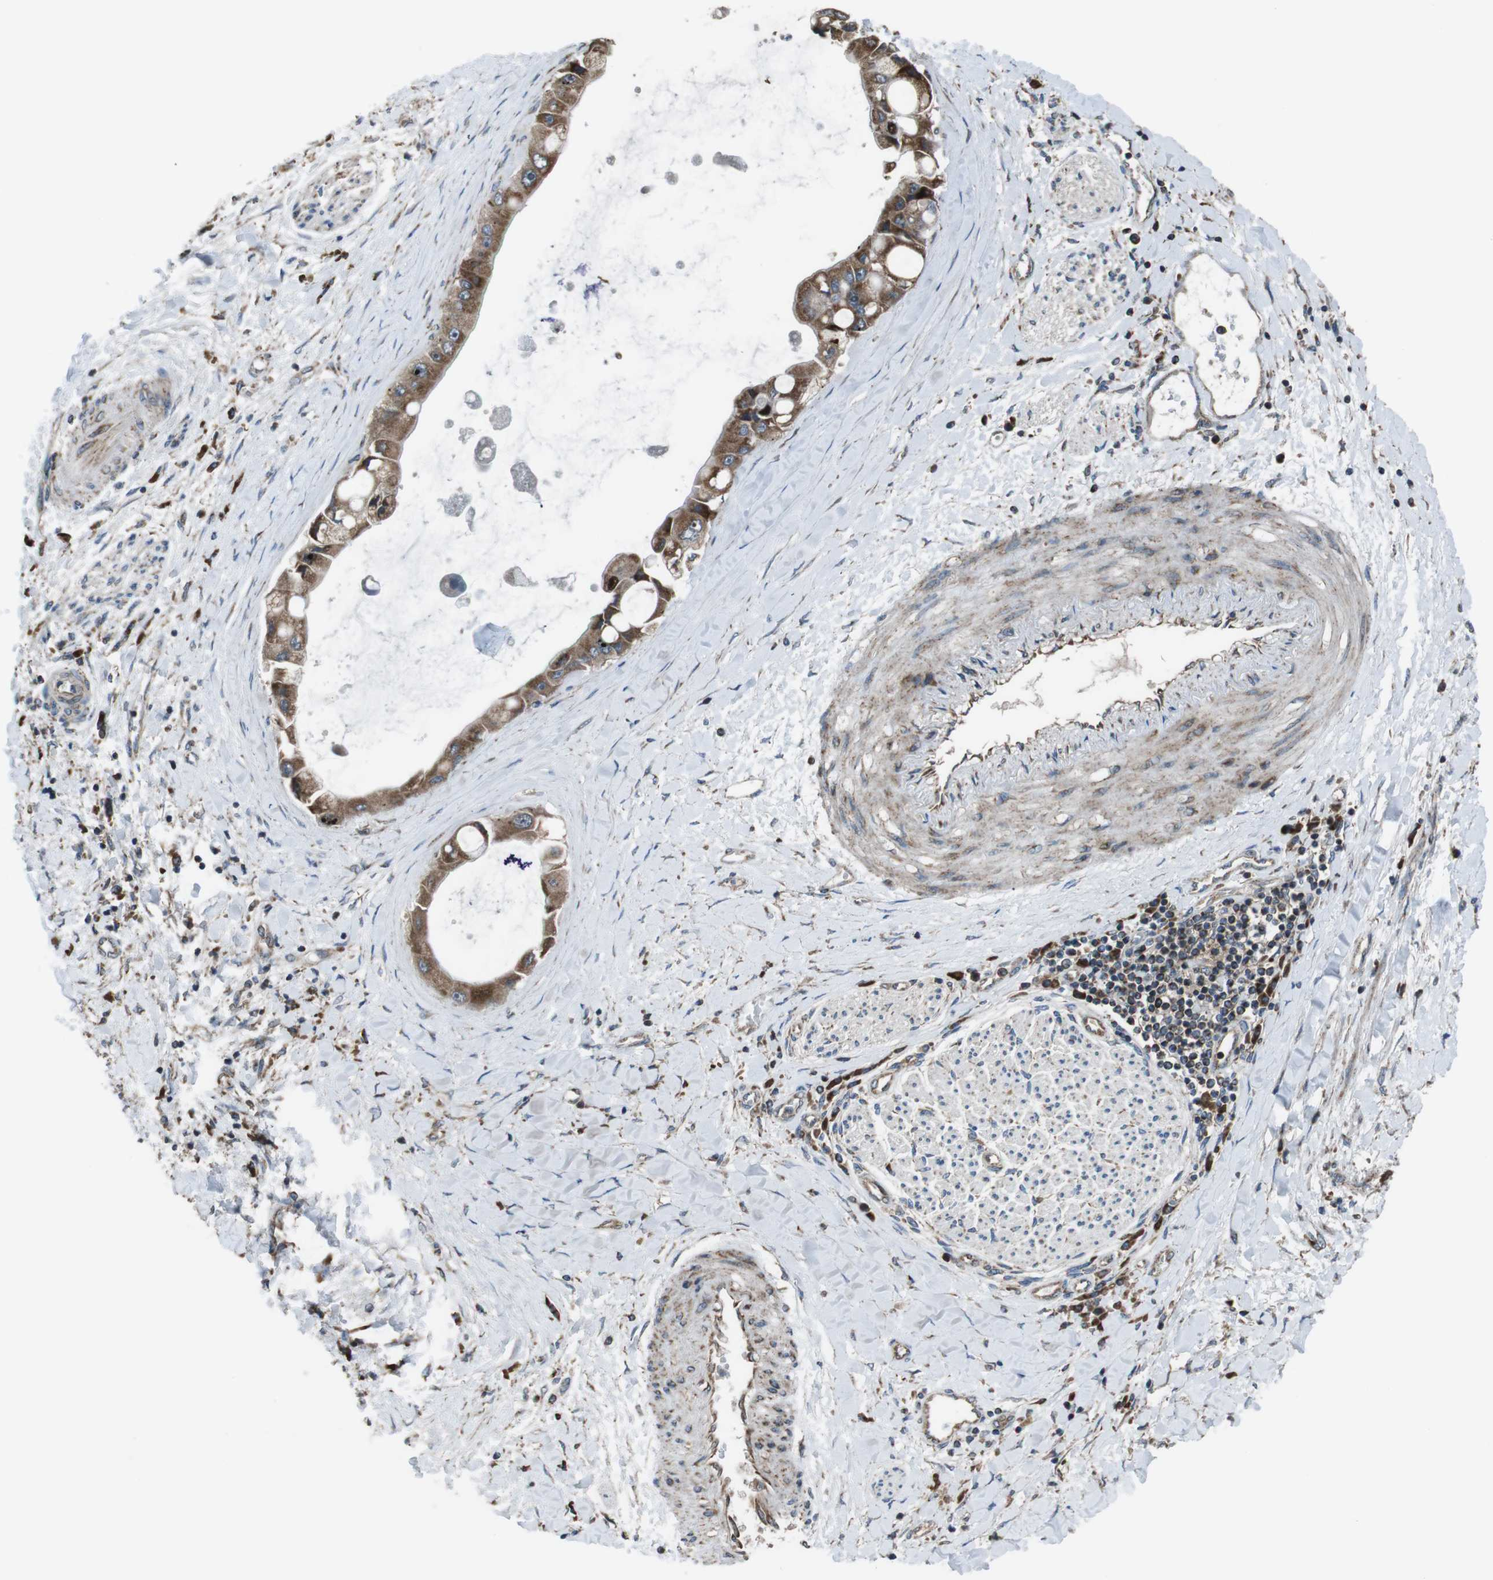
{"staining": {"intensity": "strong", "quantity": ">75%", "location": "cytoplasmic/membranous"}, "tissue": "liver cancer", "cell_type": "Tumor cells", "image_type": "cancer", "snomed": [{"axis": "morphology", "description": "Cholangiocarcinoma"}, {"axis": "topography", "description": "Liver"}], "caption": "Cholangiocarcinoma (liver) tissue reveals strong cytoplasmic/membranous positivity in approximately >75% of tumor cells The staining was performed using DAB to visualize the protein expression in brown, while the nuclei were stained in blue with hematoxylin (Magnification: 20x).", "gene": "GIMAP8", "patient": {"sex": "male", "age": 50}}